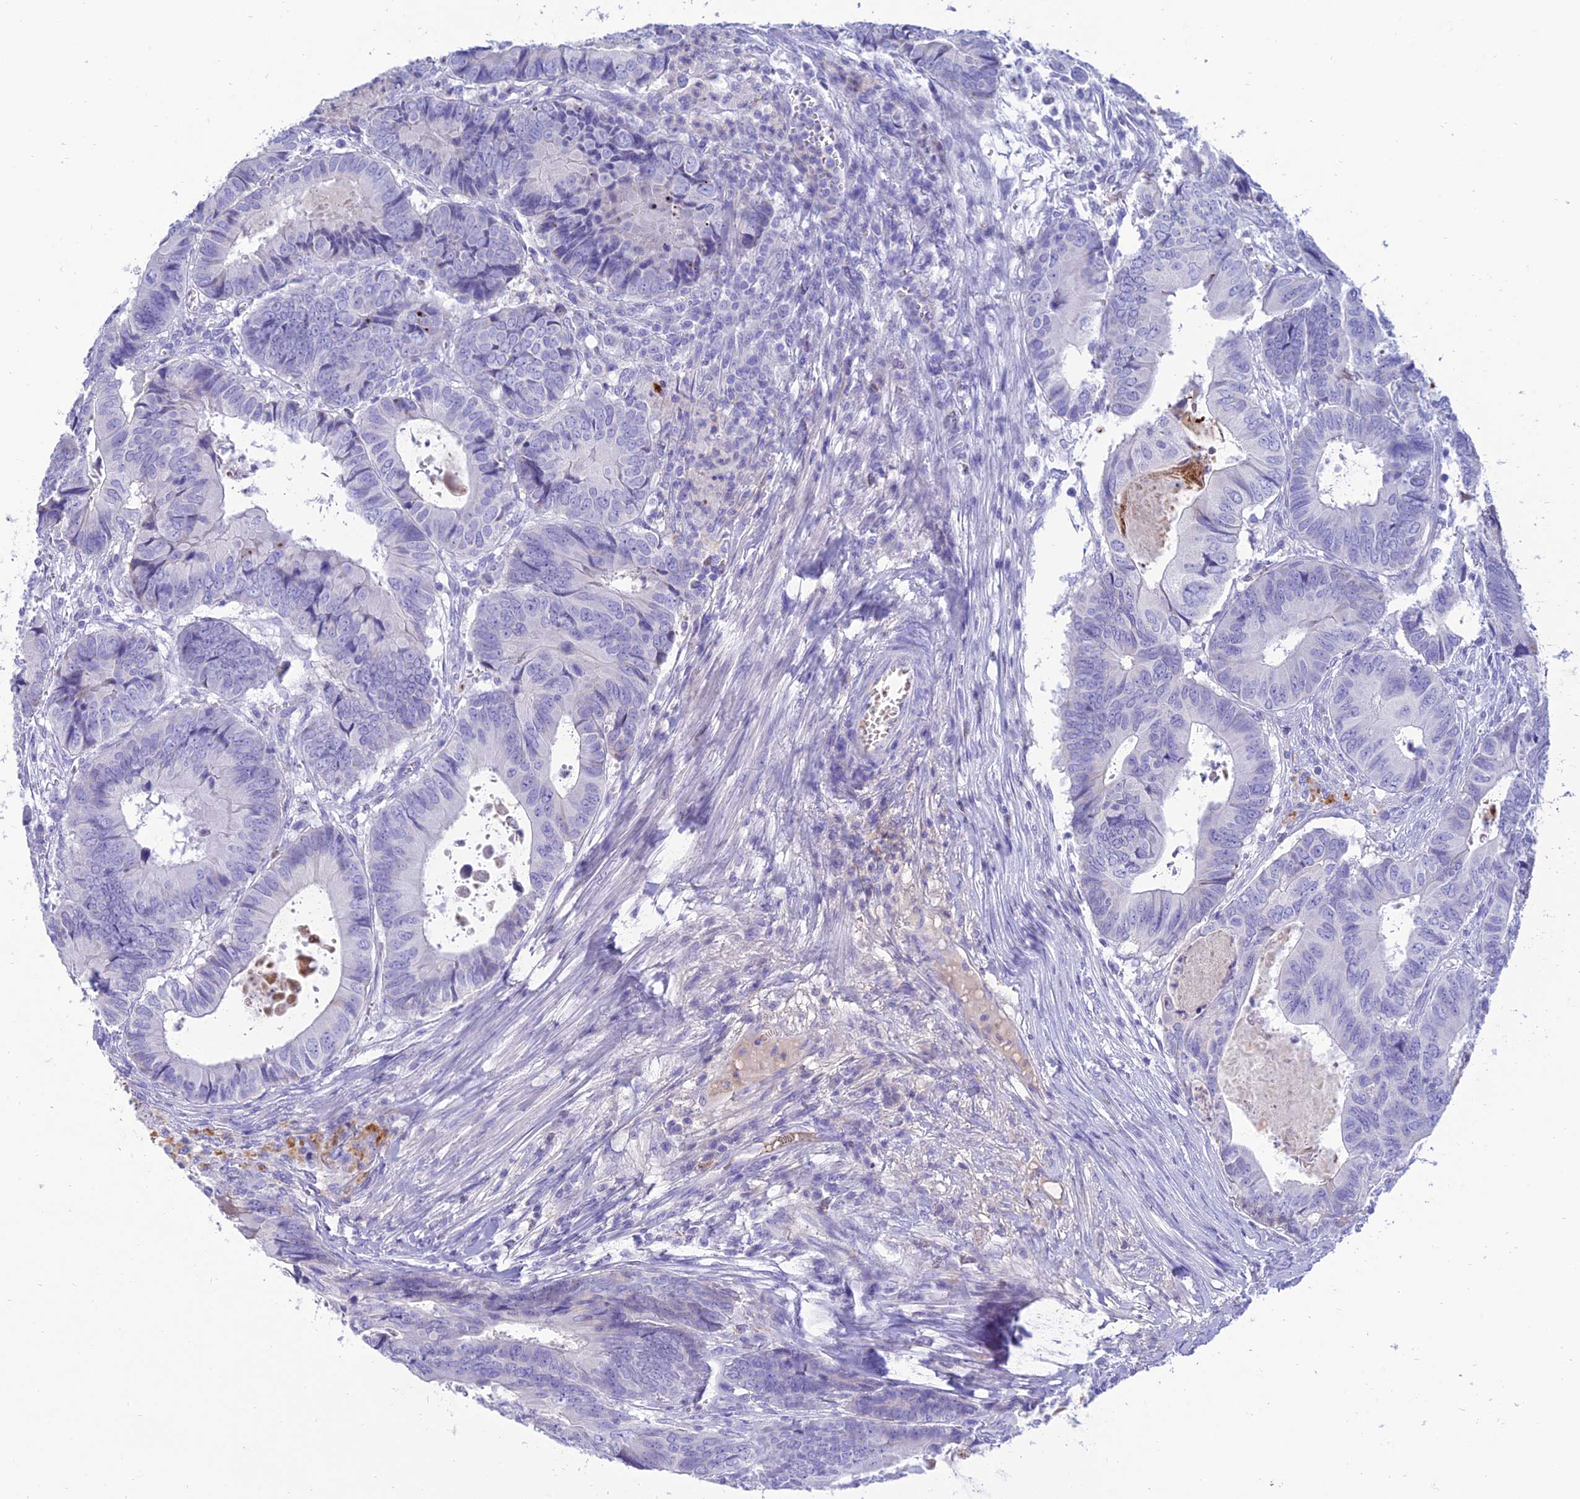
{"staining": {"intensity": "negative", "quantity": "none", "location": "none"}, "tissue": "colorectal cancer", "cell_type": "Tumor cells", "image_type": "cancer", "snomed": [{"axis": "morphology", "description": "Adenocarcinoma, NOS"}, {"axis": "topography", "description": "Colon"}], "caption": "Tumor cells show no significant protein positivity in colorectal cancer.", "gene": "MAL2", "patient": {"sex": "male", "age": 85}}